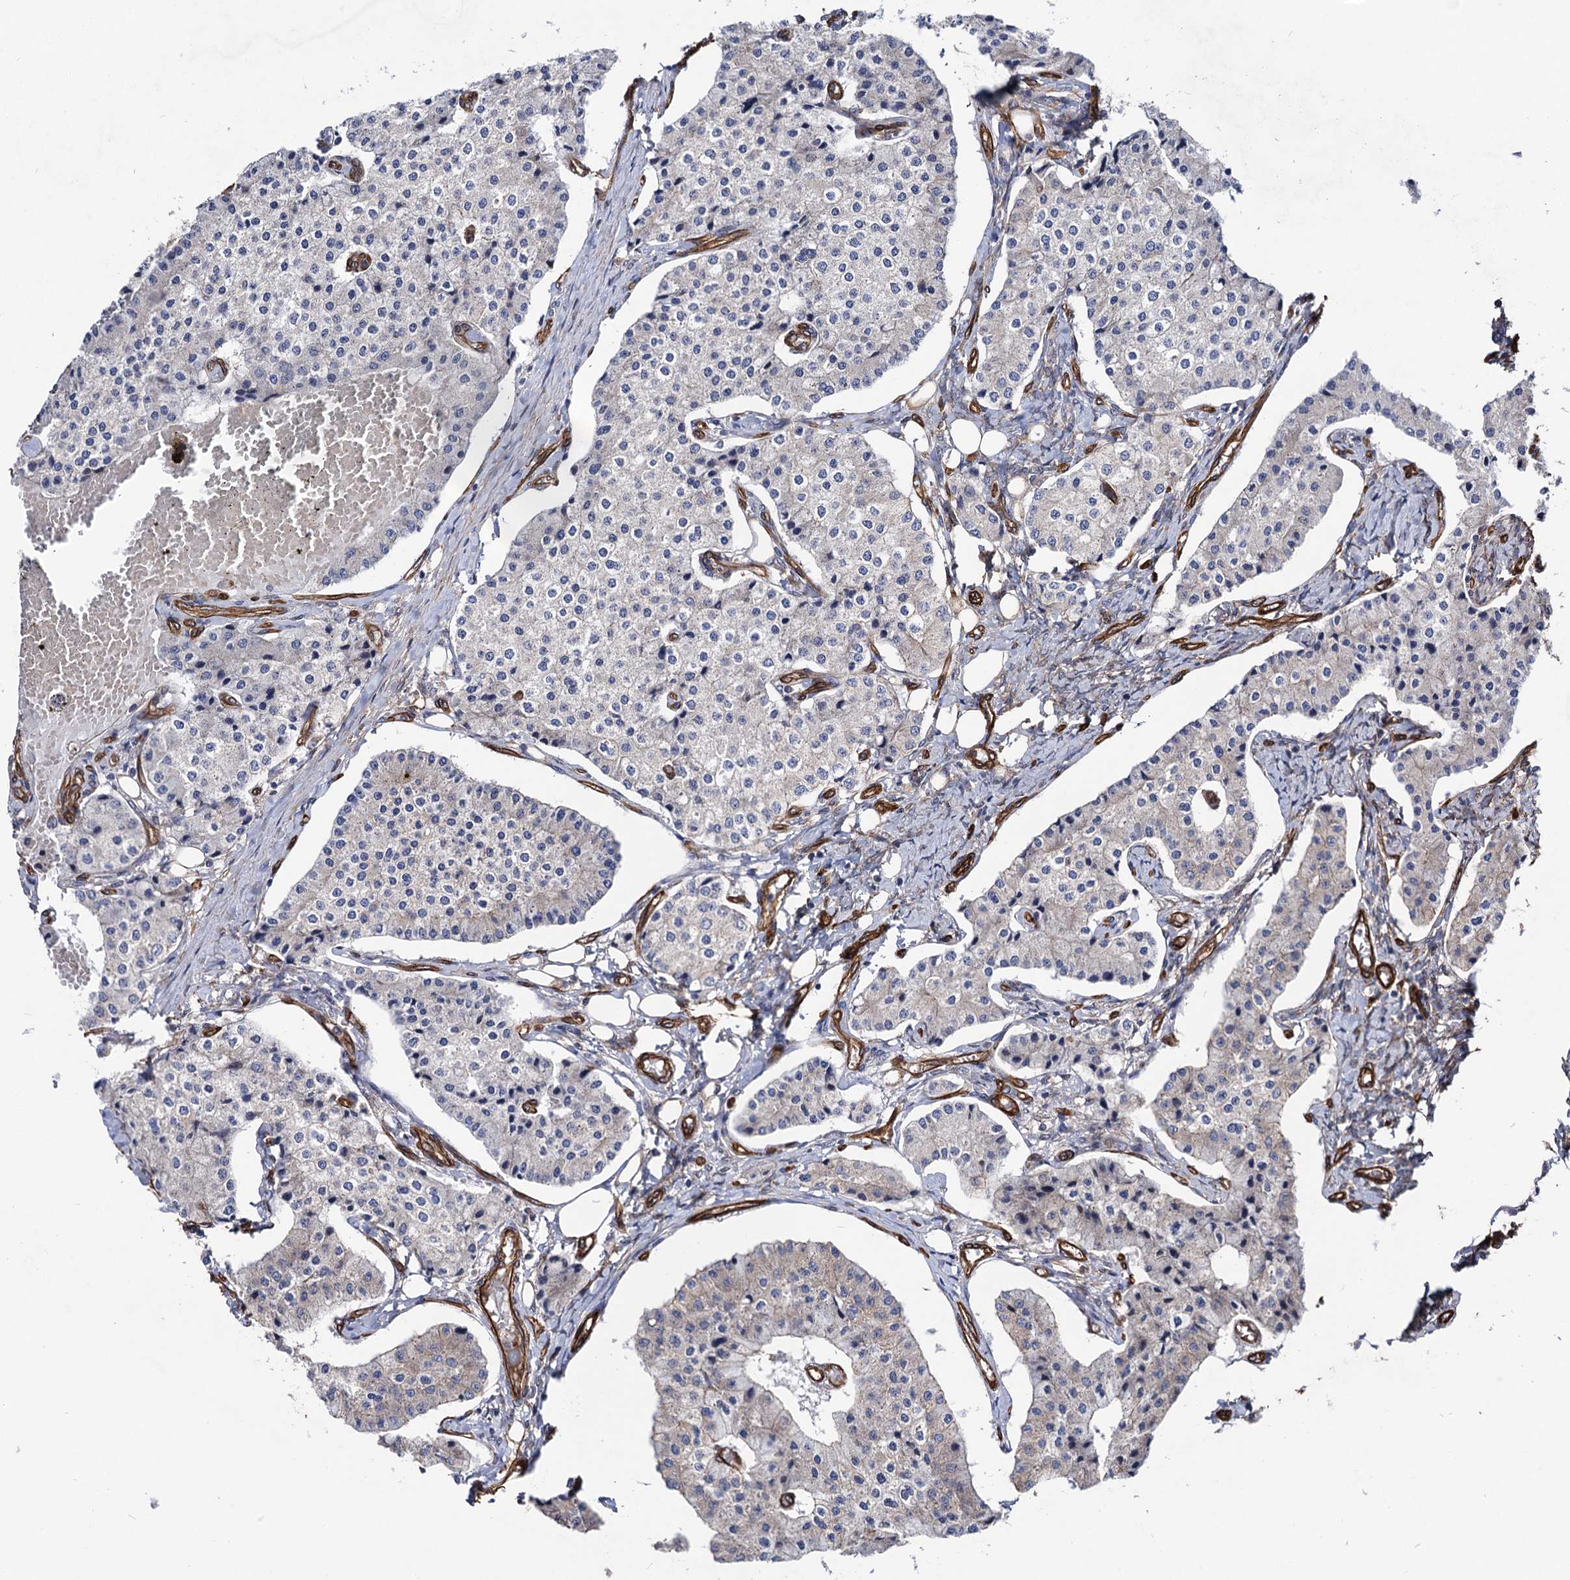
{"staining": {"intensity": "negative", "quantity": "none", "location": "none"}, "tissue": "carcinoid", "cell_type": "Tumor cells", "image_type": "cancer", "snomed": [{"axis": "morphology", "description": "Carcinoid, malignant, NOS"}, {"axis": "topography", "description": "Colon"}], "caption": "Tumor cells are negative for protein expression in human carcinoid.", "gene": "CIP2A", "patient": {"sex": "female", "age": 52}}